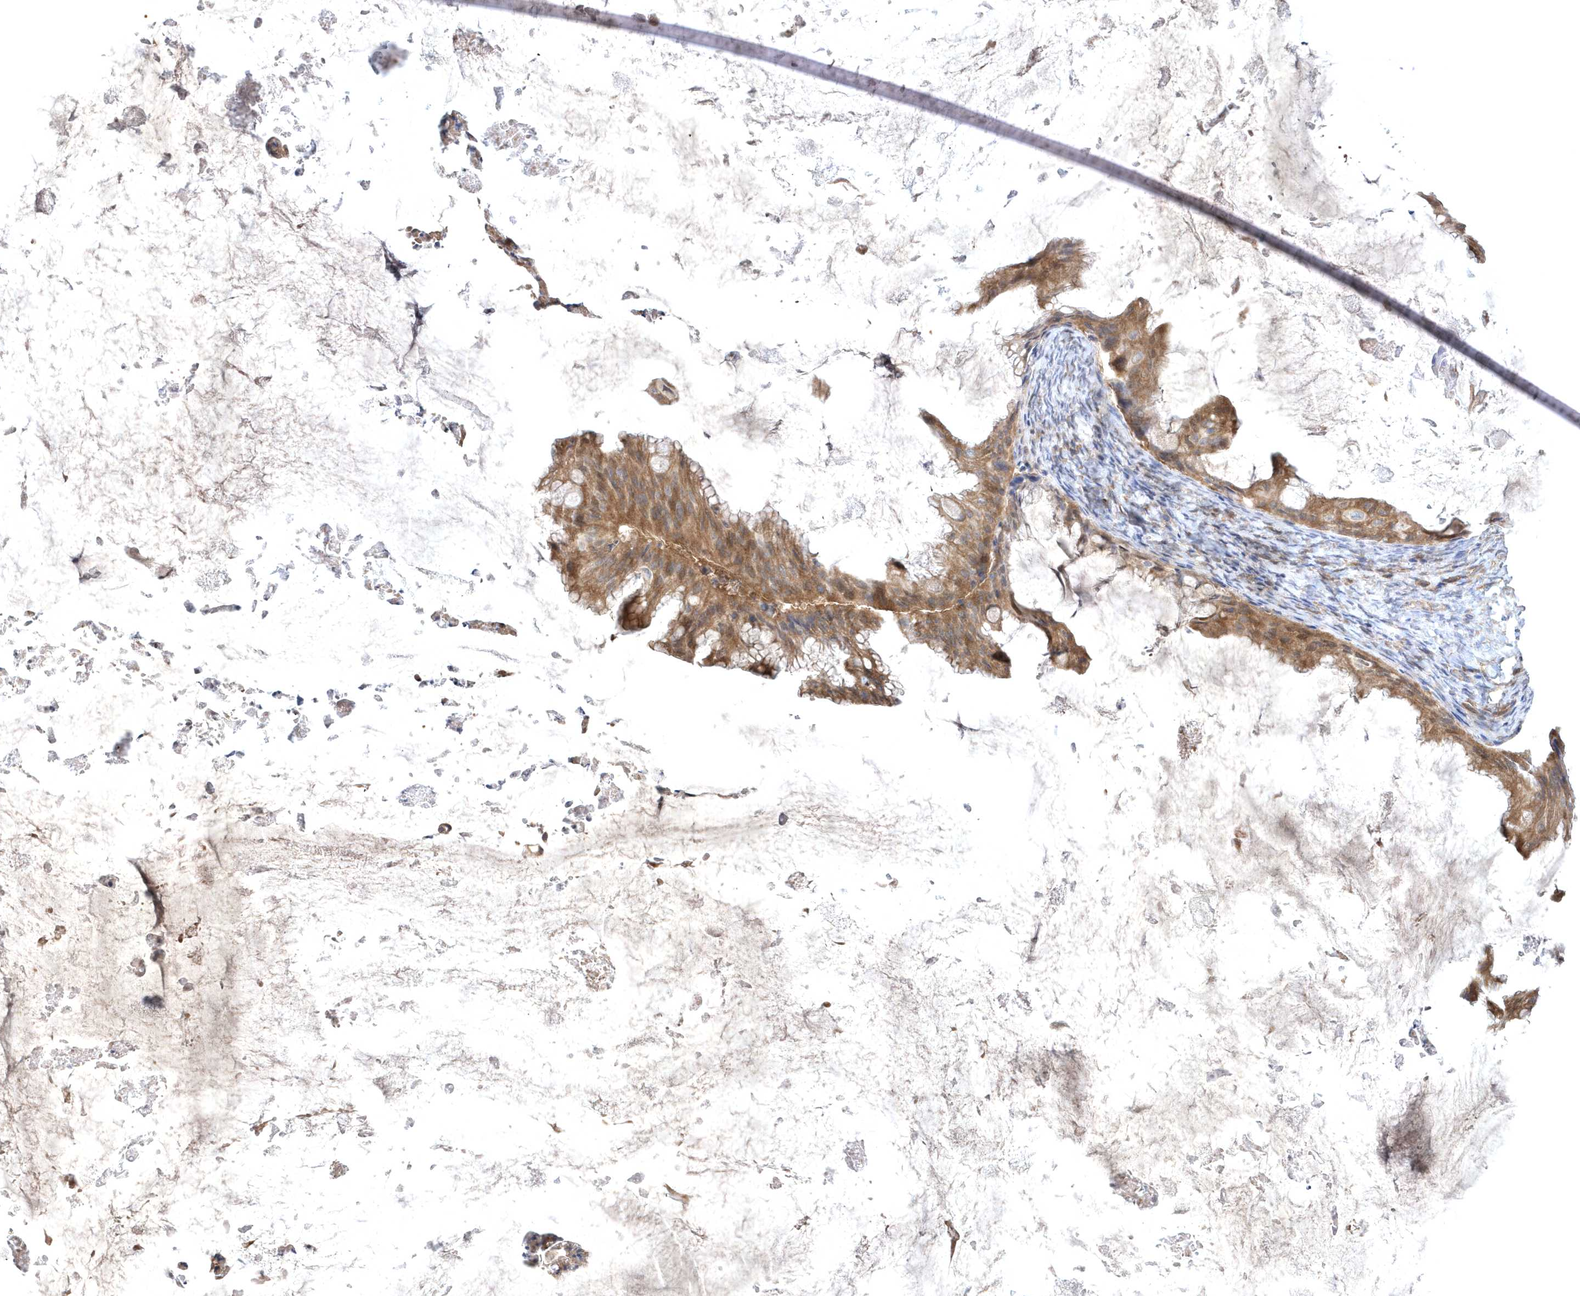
{"staining": {"intensity": "moderate", "quantity": ">75%", "location": "cytoplasmic/membranous"}, "tissue": "ovarian cancer", "cell_type": "Tumor cells", "image_type": "cancer", "snomed": [{"axis": "morphology", "description": "Cystadenocarcinoma, mucinous, NOS"}, {"axis": "topography", "description": "Ovary"}], "caption": "Human ovarian cancer stained for a protein (brown) displays moderate cytoplasmic/membranous positive staining in approximately >75% of tumor cells.", "gene": "HMGCS1", "patient": {"sex": "female", "age": 61}}